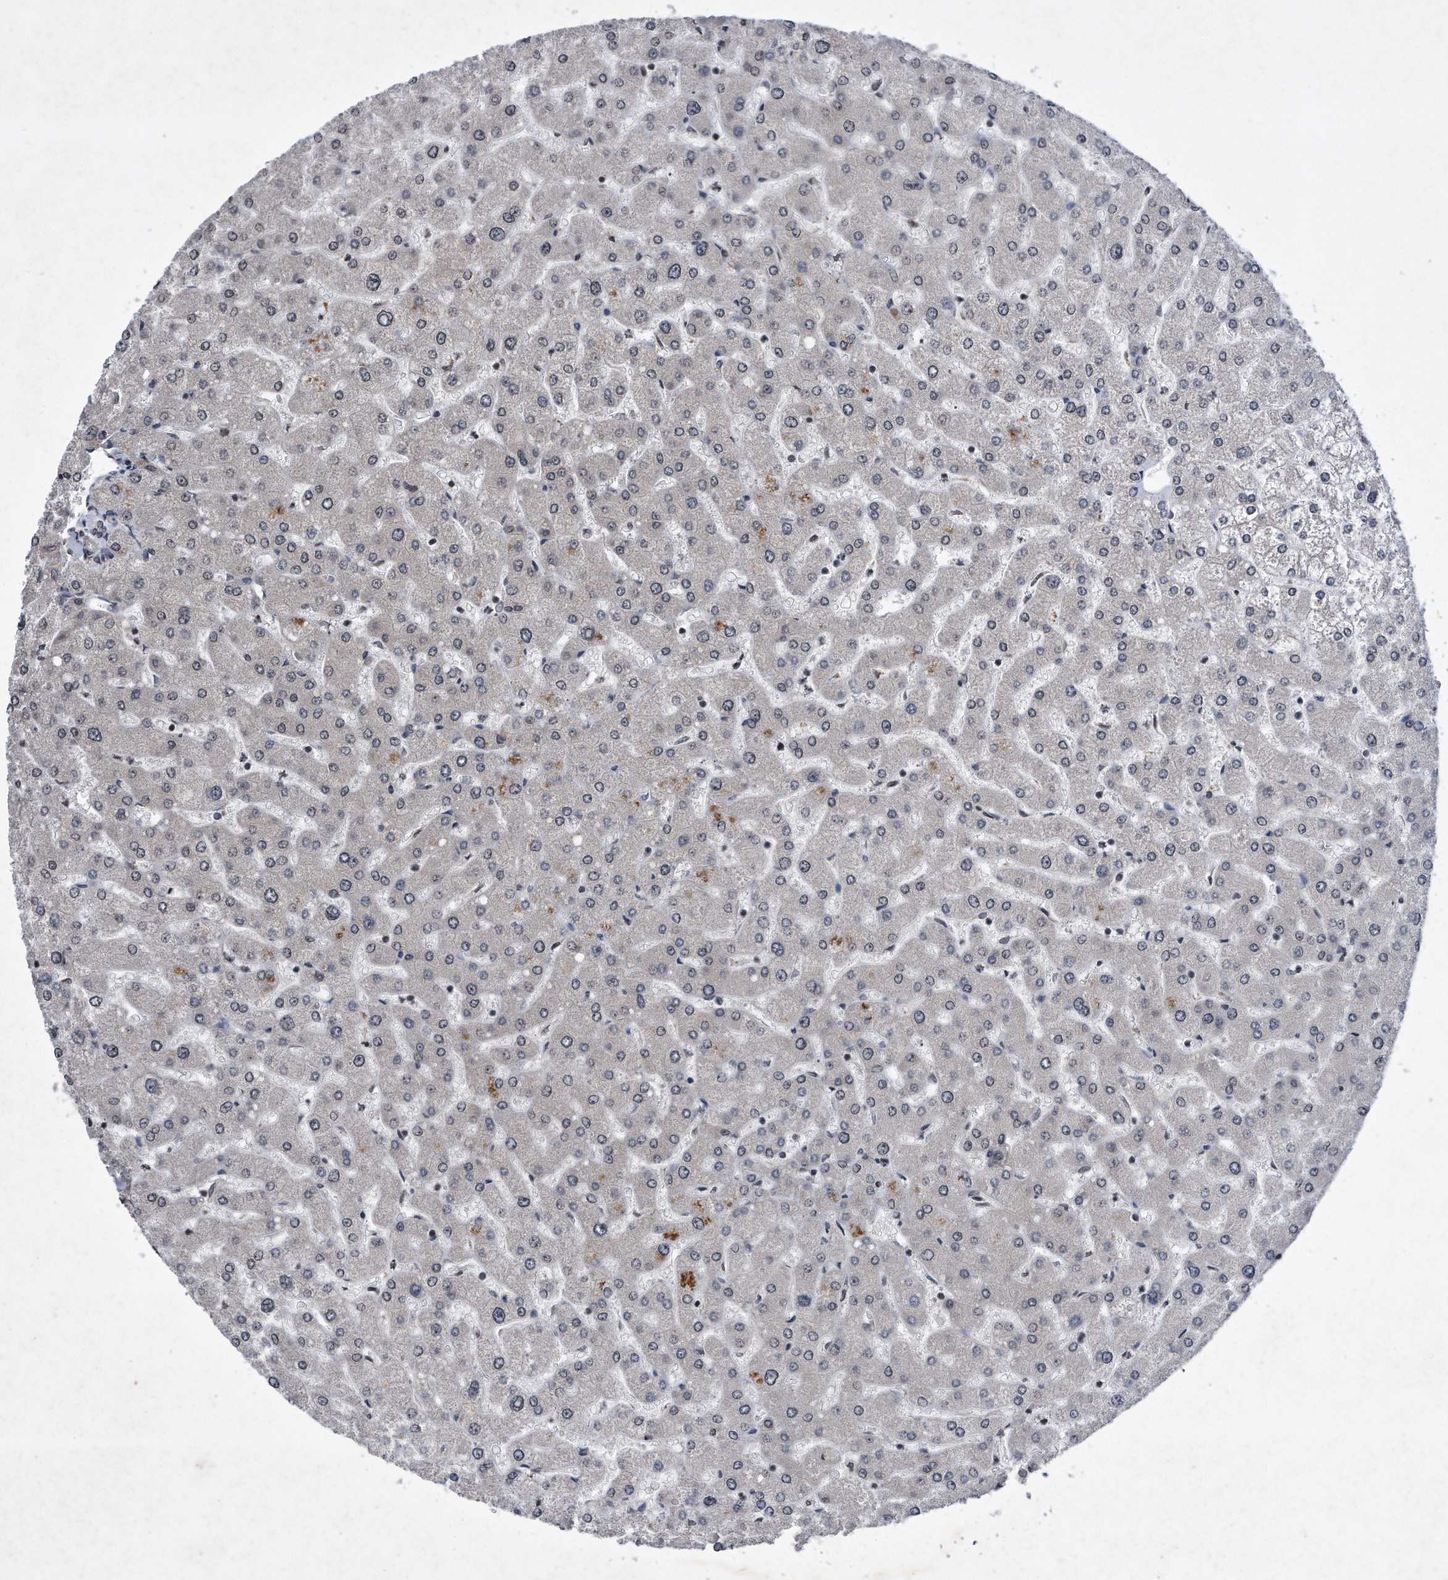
{"staining": {"intensity": "negative", "quantity": "none", "location": "none"}, "tissue": "liver", "cell_type": "Cholangiocytes", "image_type": "normal", "snomed": [{"axis": "morphology", "description": "Normal tissue, NOS"}, {"axis": "topography", "description": "Liver"}], "caption": "IHC micrograph of normal human liver stained for a protein (brown), which displays no expression in cholangiocytes. The staining was performed using DAB to visualize the protein expression in brown, while the nuclei were stained in blue with hematoxylin (Magnification: 20x).", "gene": "DAB1", "patient": {"sex": "male", "age": 55}}